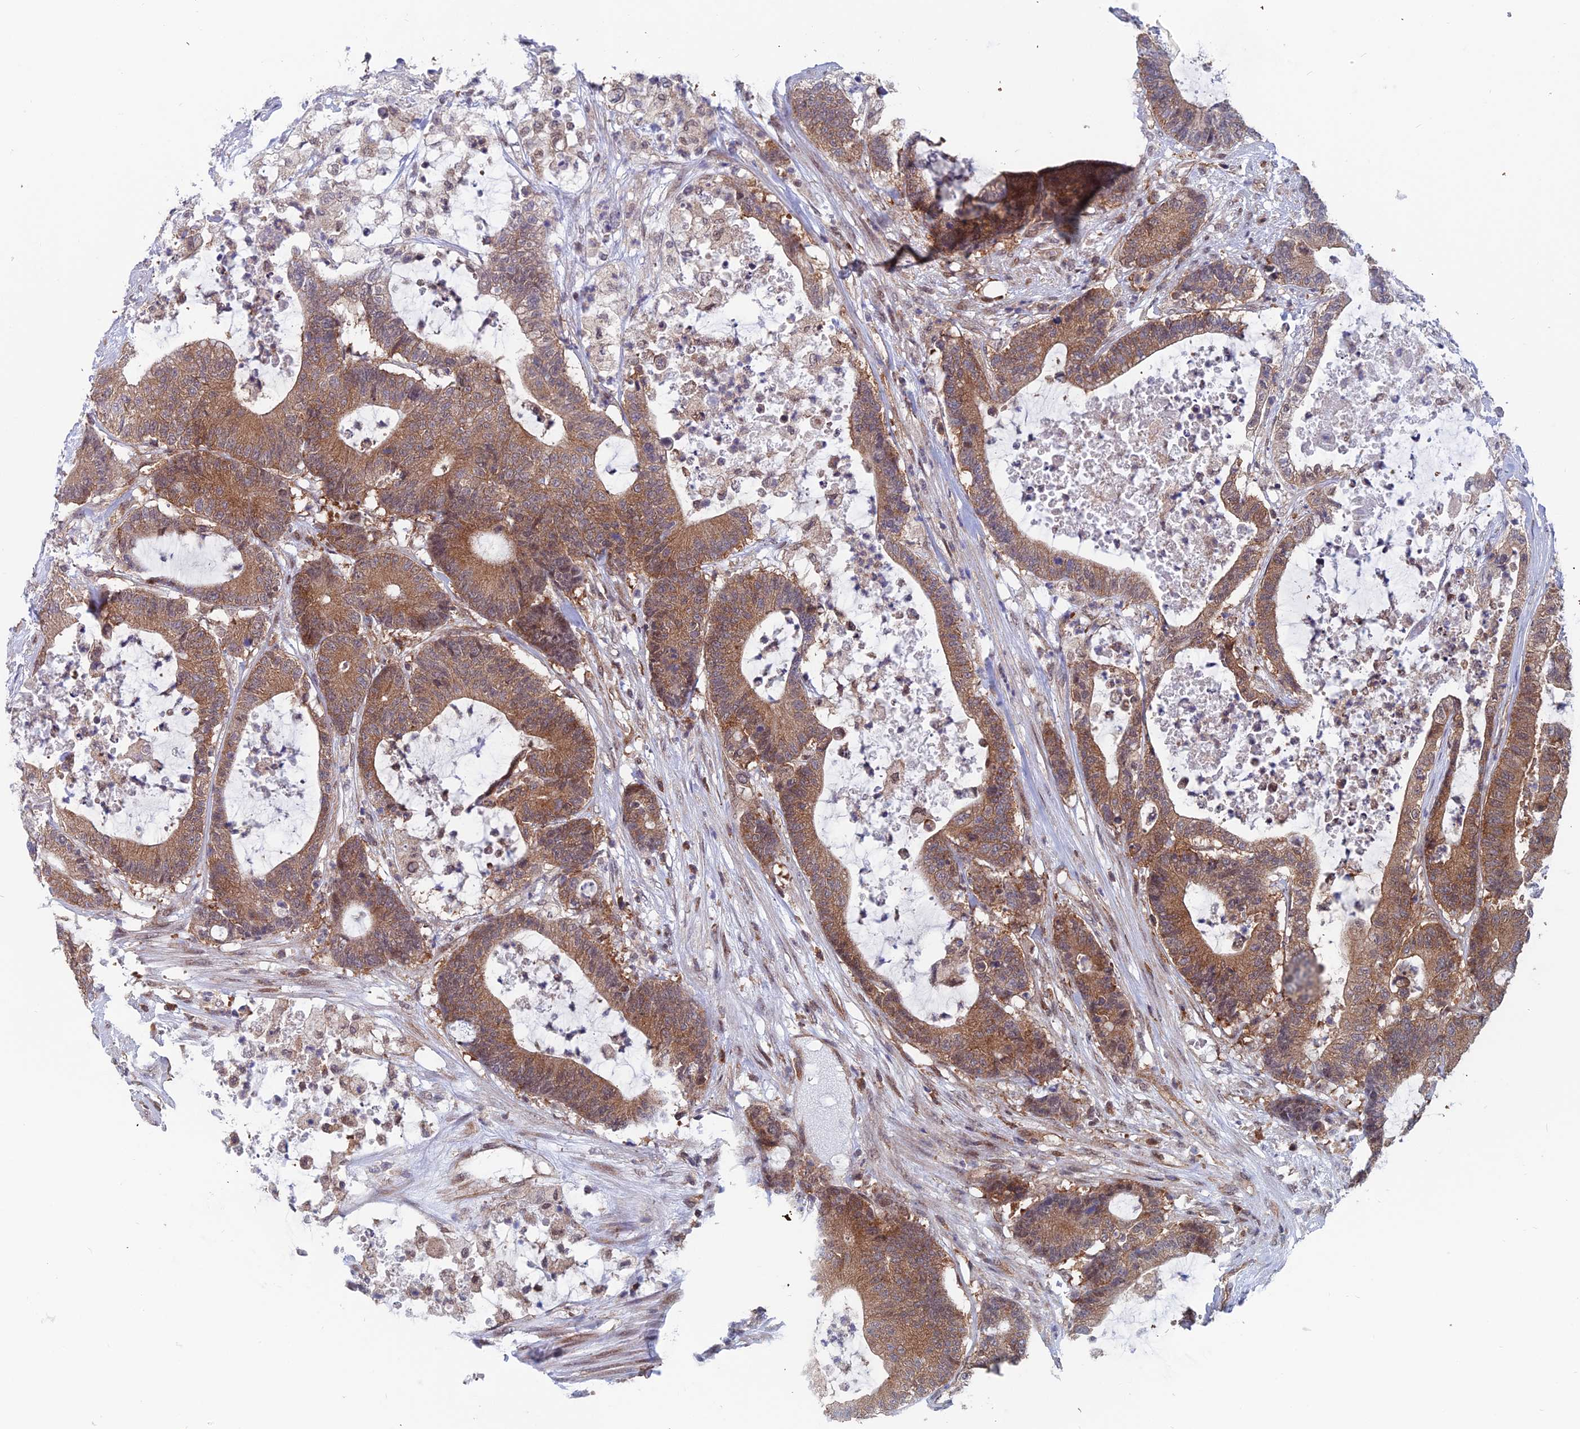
{"staining": {"intensity": "moderate", "quantity": ">75%", "location": "cytoplasmic/membranous,nuclear"}, "tissue": "colorectal cancer", "cell_type": "Tumor cells", "image_type": "cancer", "snomed": [{"axis": "morphology", "description": "Adenocarcinoma, NOS"}, {"axis": "topography", "description": "Colon"}], "caption": "This is an image of immunohistochemistry (IHC) staining of adenocarcinoma (colorectal), which shows moderate positivity in the cytoplasmic/membranous and nuclear of tumor cells.", "gene": "IGBP1", "patient": {"sex": "female", "age": 84}}